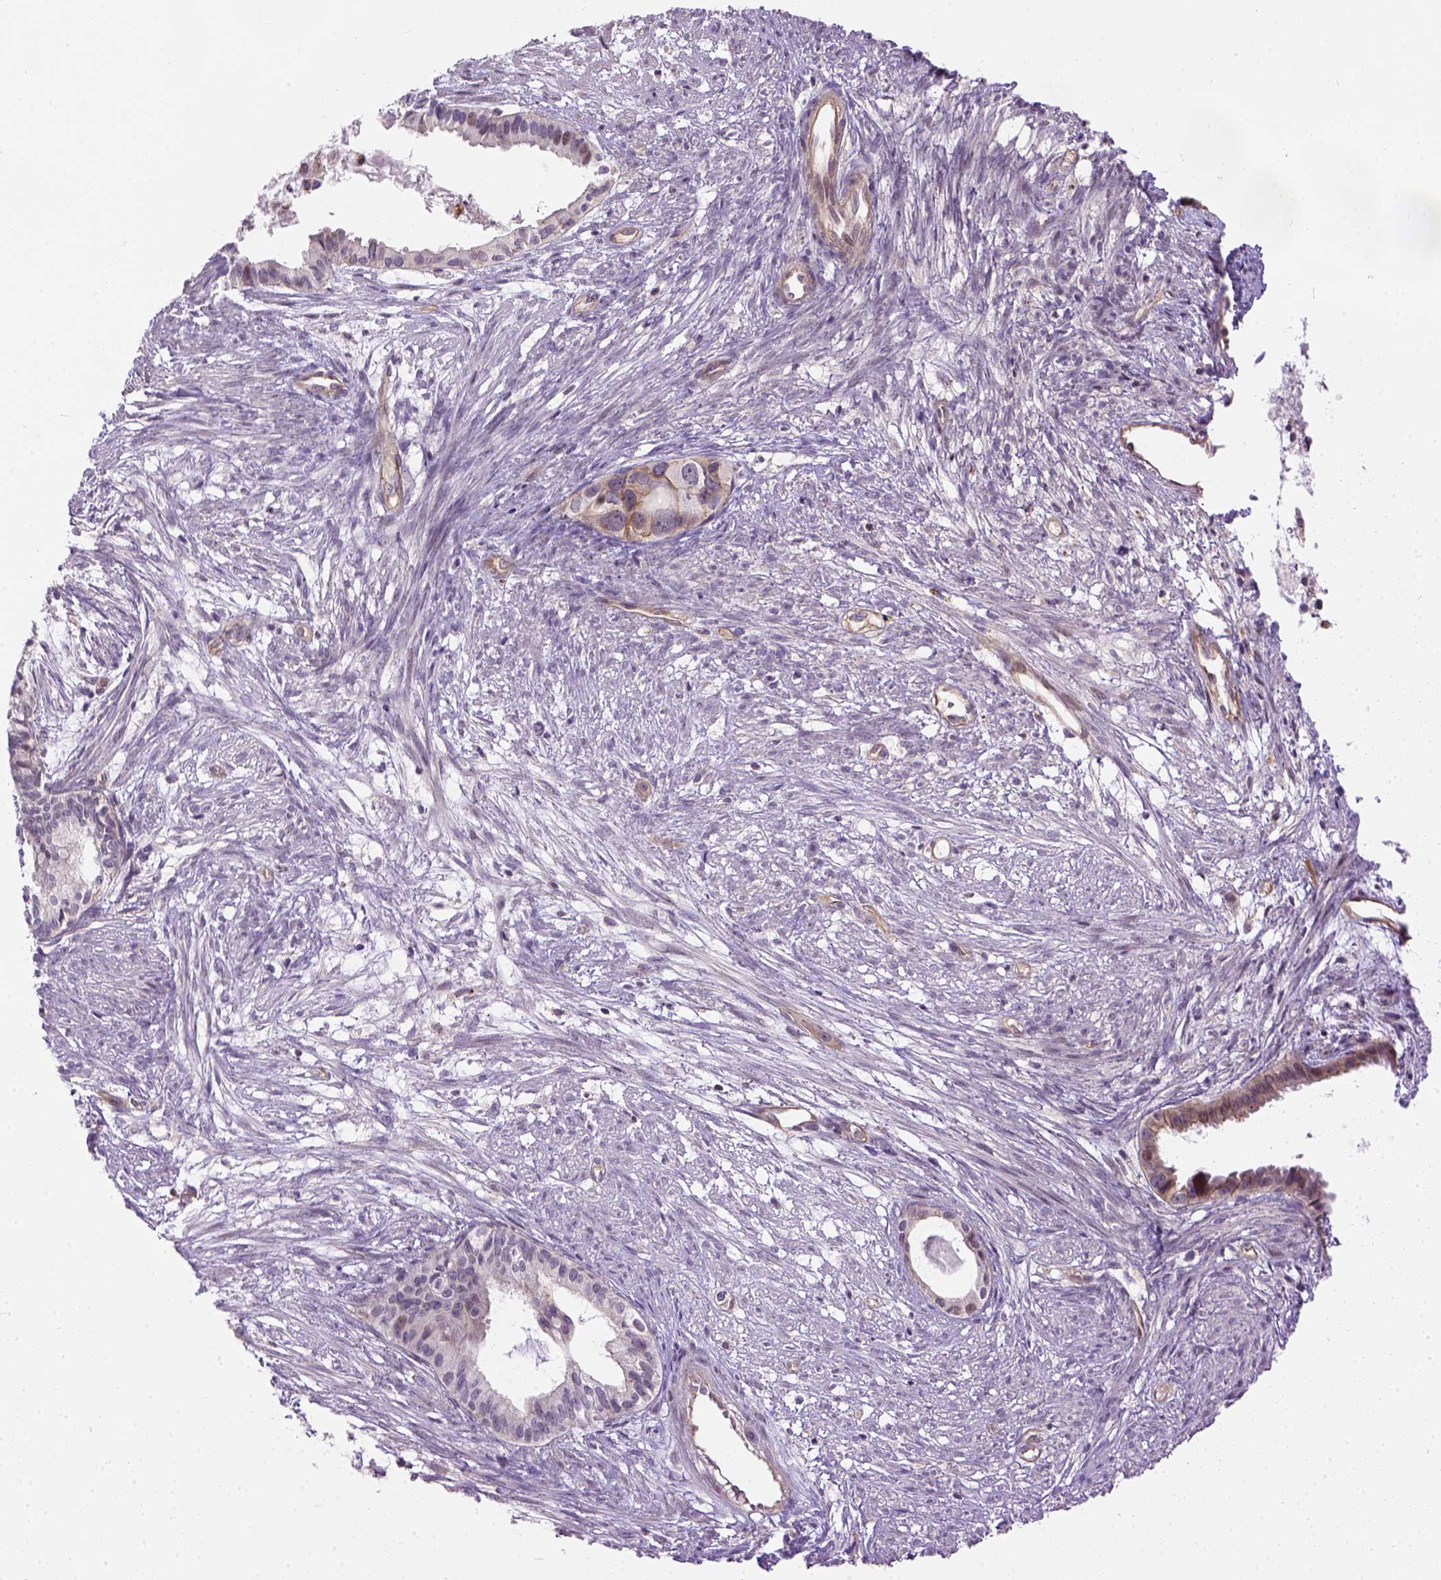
{"staining": {"intensity": "weak", "quantity": "<25%", "location": "cytoplasmic/membranous"}, "tissue": "endometrial cancer", "cell_type": "Tumor cells", "image_type": "cancer", "snomed": [{"axis": "morphology", "description": "Adenocarcinoma, NOS"}, {"axis": "topography", "description": "Endometrium"}], "caption": "This micrograph is of endometrial adenocarcinoma stained with immunohistochemistry (IHC) to label a protein in brown with the nuclei are counter-stained blue. There is no expression in tumor cells.", "gene": "KAZN", "patient": {"sex": "female", "age": 86}}